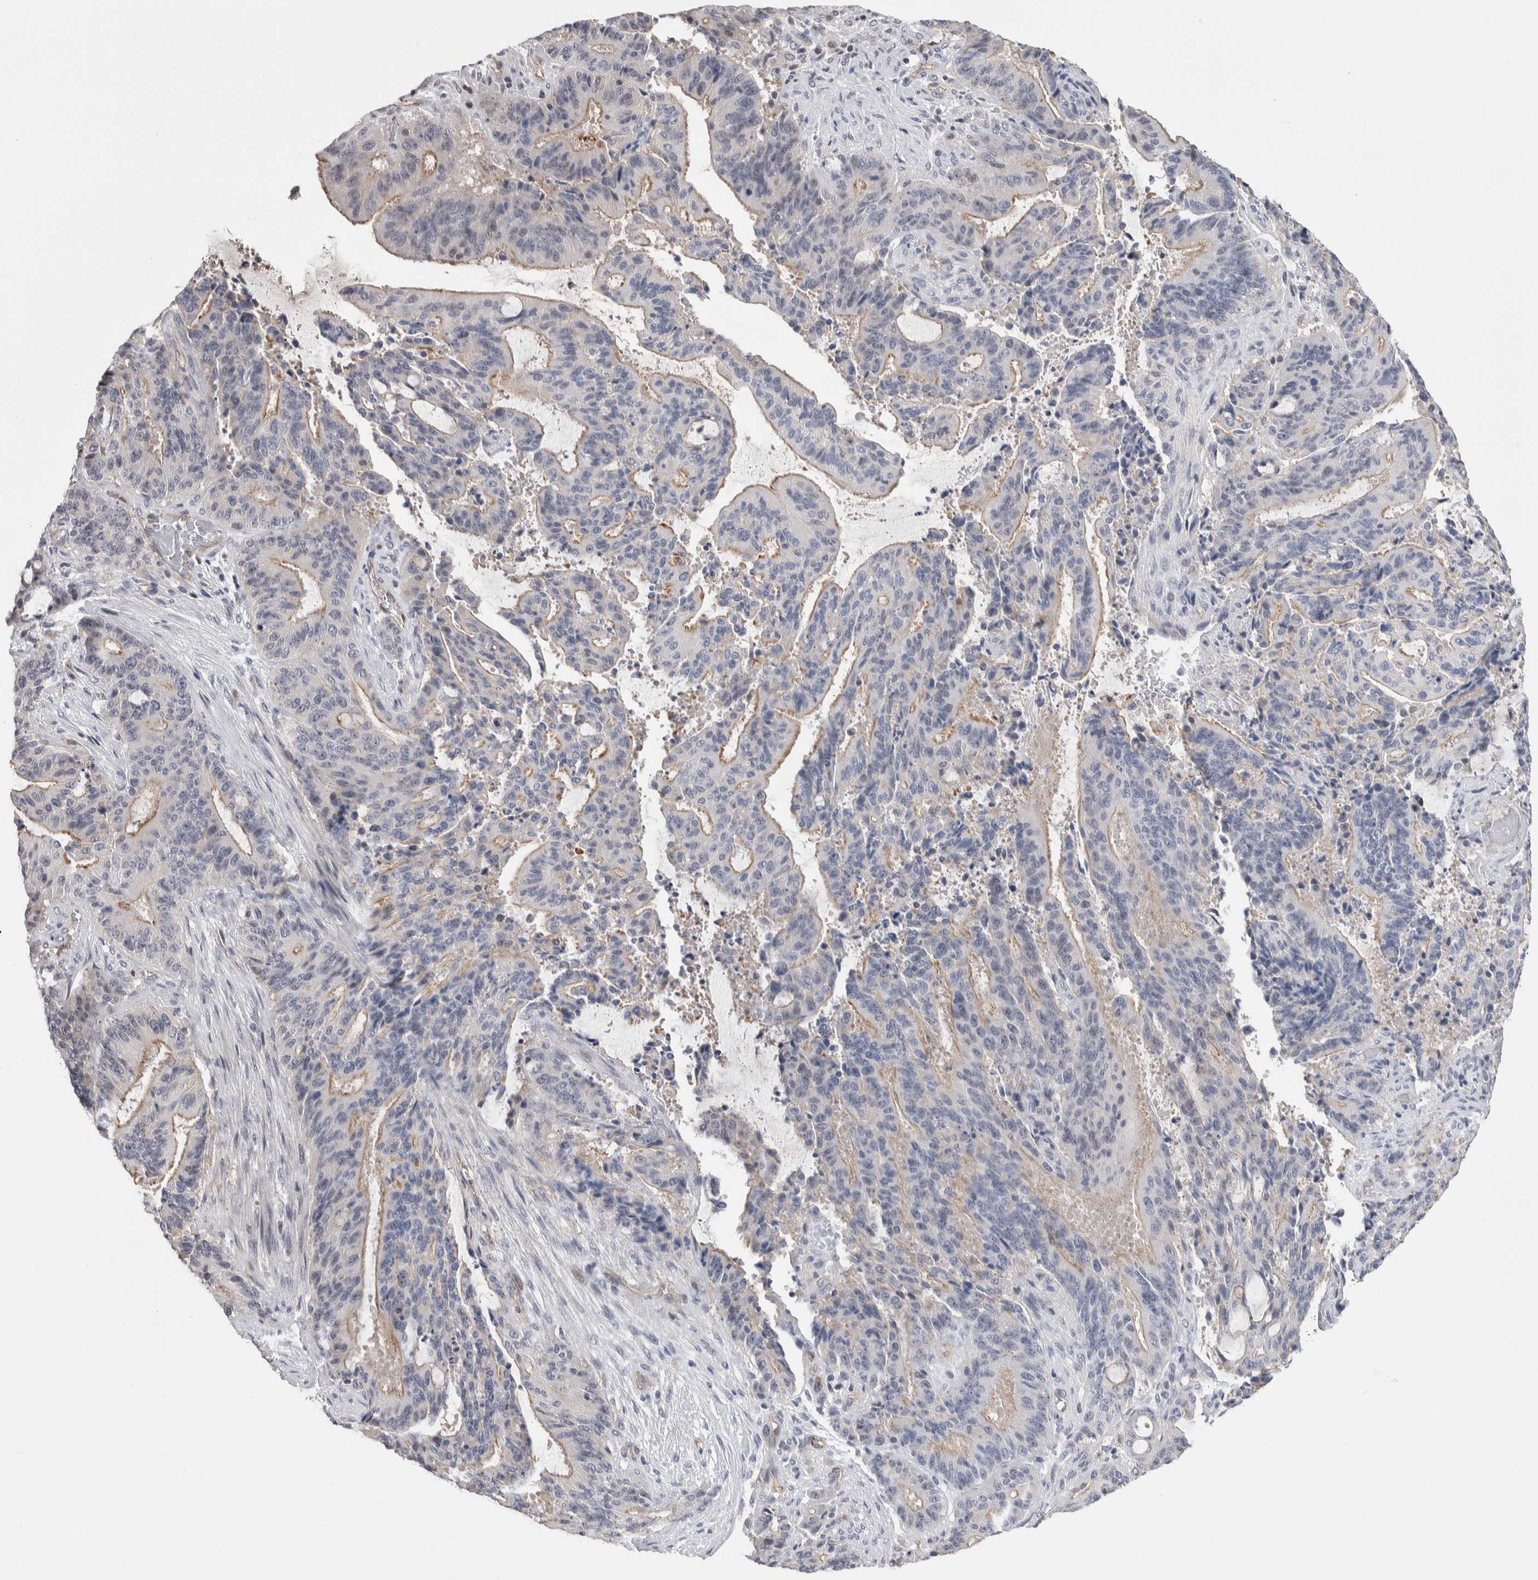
{"staining": {"intensity": "weak", "quantity": "25%-75%", "location": "cytoplasmic/membranous"}, "tissue": "liver cancer", "cell_type": "Tumor cells", "image_type": "cancer", "snomed": [{"axis": "morphology", "description": "Normal tissue, NOS"}, {"axis": "morphology", "description": "Cholangiocarcinoma"}, {"axis": "topography", "description": "Liver"}, {"axis": "topography", "description": "Peripheral nerve tissue"}], "caption": "Protein staining demonstrates weak cytoplasmic/membranous positivity in approximately 25%-75% of tumor cells in liver cancer (cholangiocarcinoma). The staining was performed using DAB, with brown indicating positive protein expression. Nuclei are stained blue with hematoxylin.", "gene": "ZBTB49", "patient": {"sex": "female", "age": 73}}